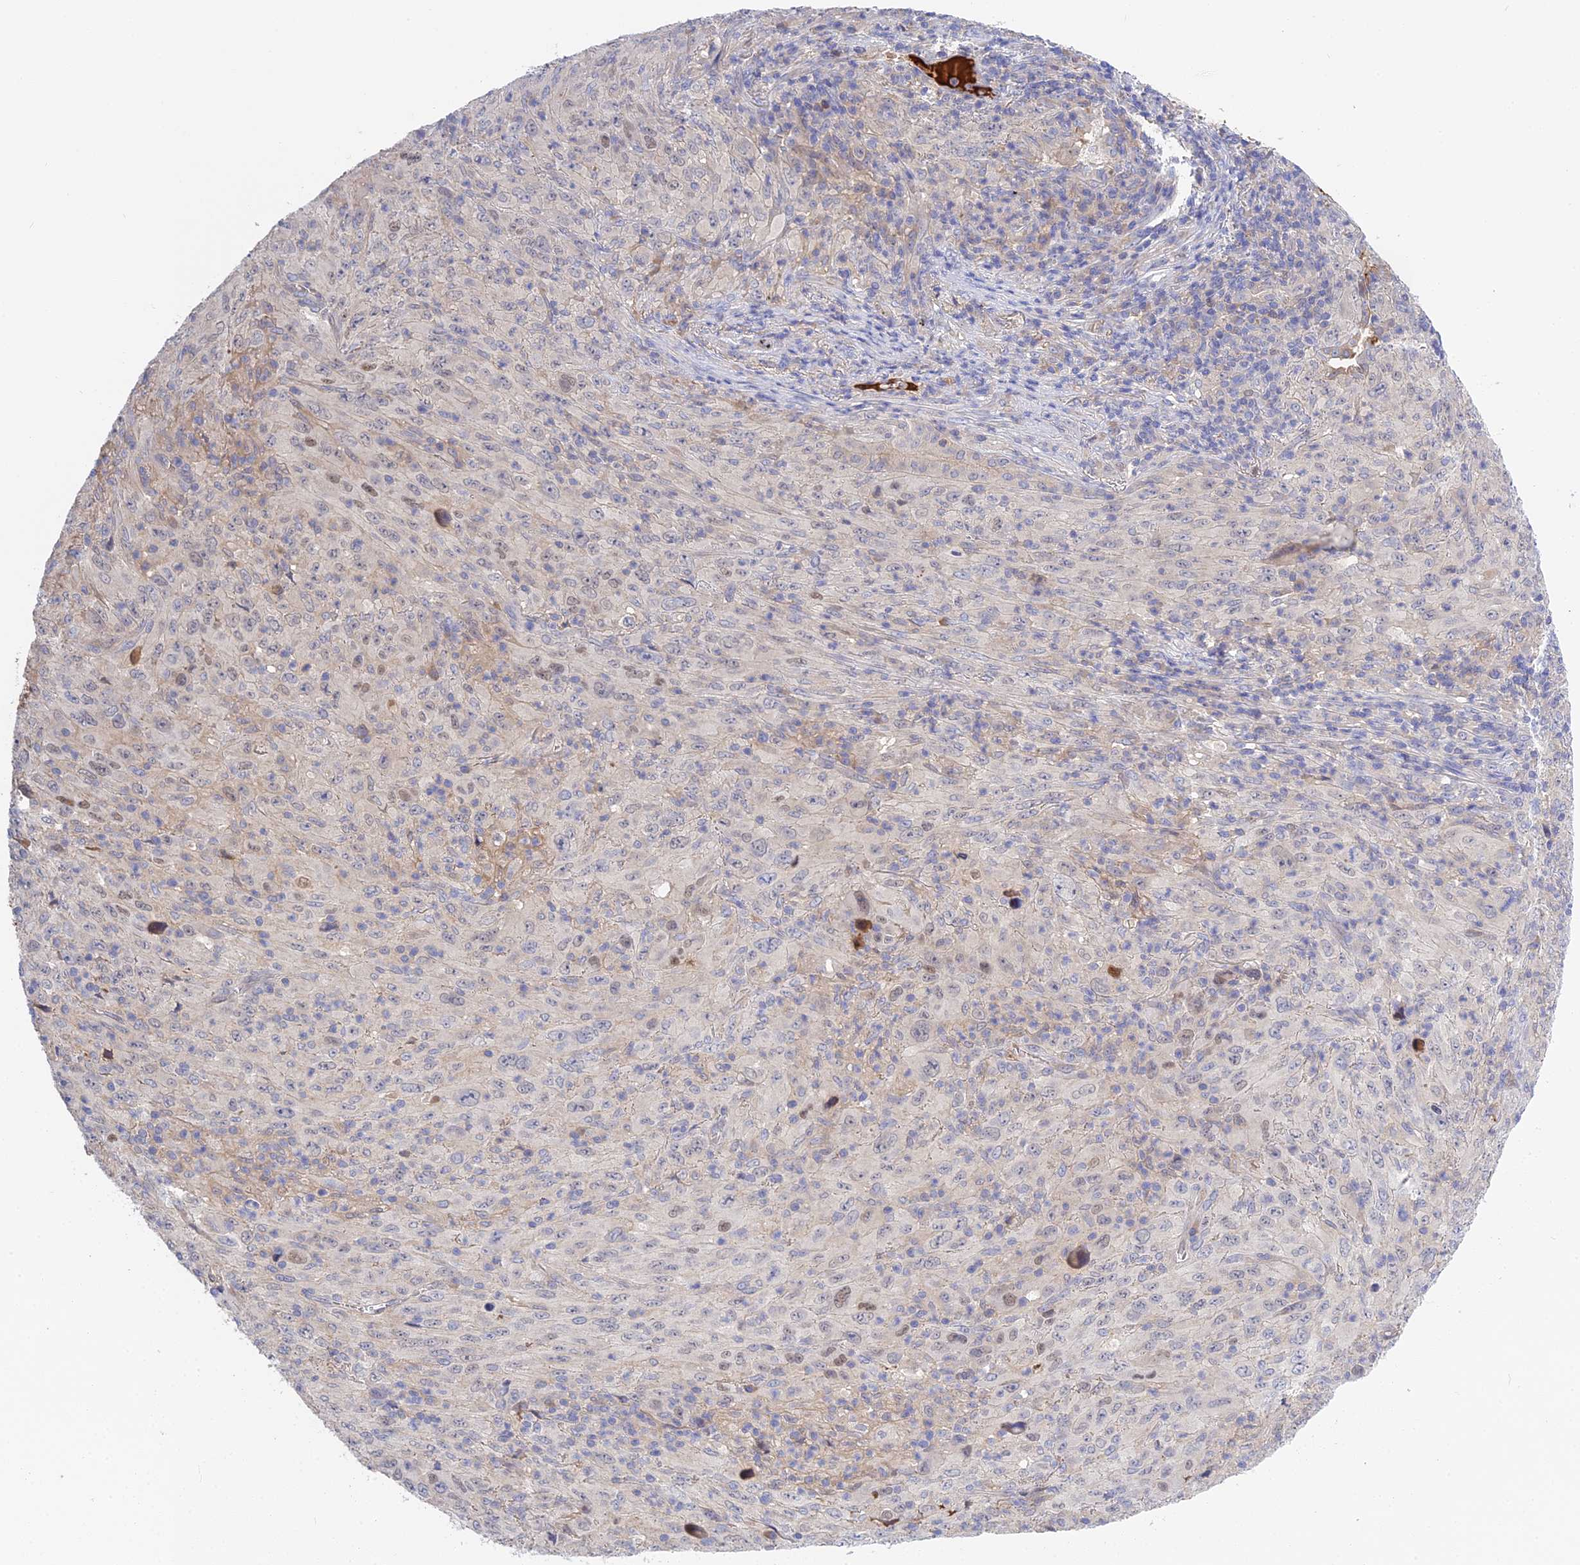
{"staining": {"intensity": "negative", "quantity": "none", "location": "none"}, "tissue": "melanoma", "cell_type": "Tumor cells", "image_type": "cancer", "snomed": [{"axis": "morphology", "description": "Malignant melanoma, Metastatic site"}, {"axis": "topography", "description": "Skin"}], "caption": "Immunohistochemistry photomicrograph of neoplastic tissue: human malignant melanoma (metastatic site) stained with DAB demonstrates no significant protein staining in tumor cells.", "gene": "PZP", "patient": {"sex": "female", "age": 56}}